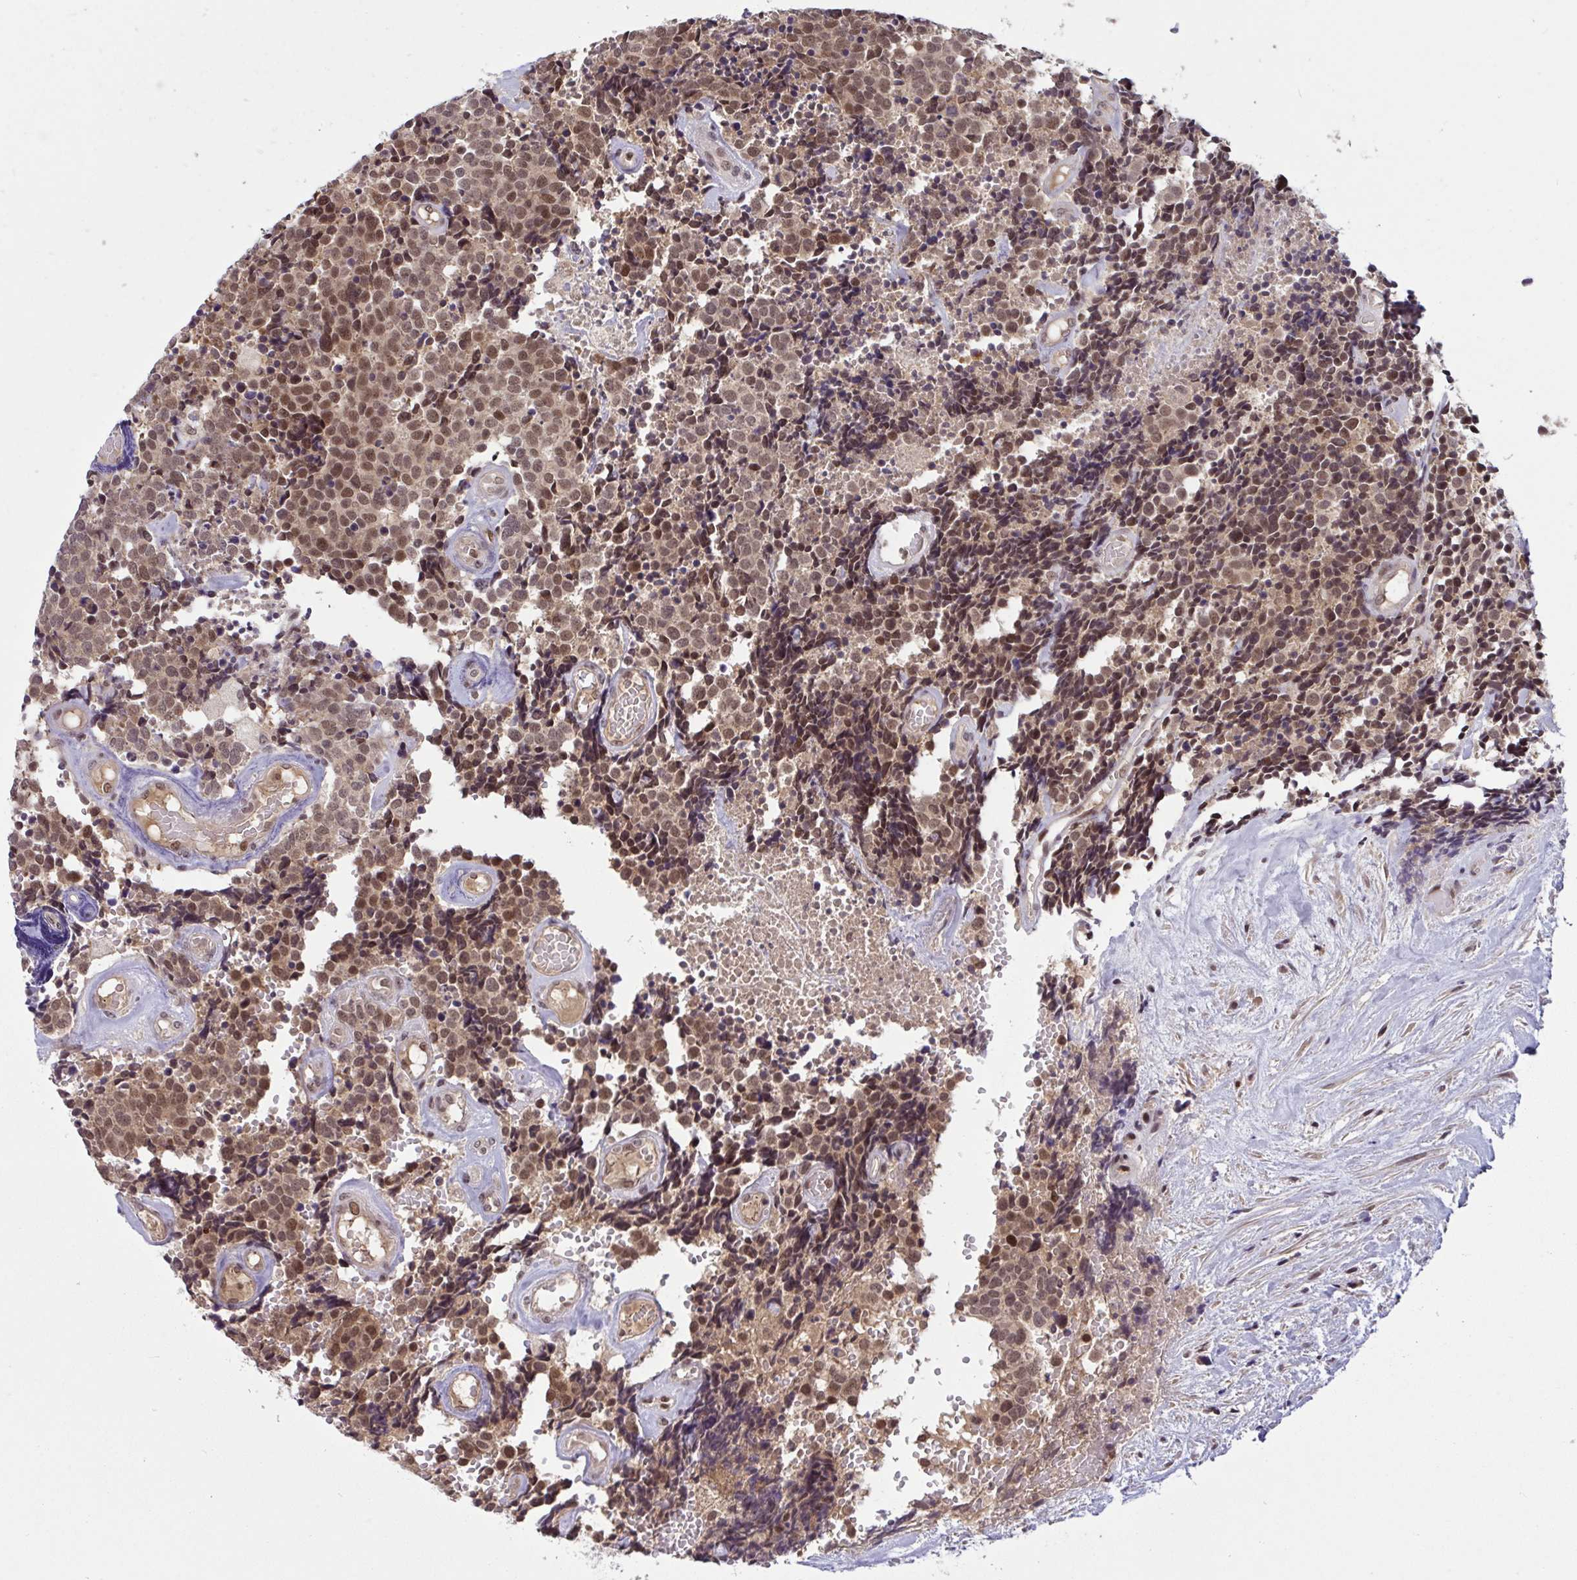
{"staining": {"intensity": "moderate", "quantity": ">75%", "location": "cytoplasmic/membranous,nuclear"}, "tissue": "carcinoid", "cell_type": "Tumor cells", "image_type": "cancer", "snomed": [{"axis": "morphology", "description": "Carcinoid, malignant, NOS"}, {"axis": "topography", "description": "Skin"}], "caption": "A medium amount of moderate cytoplasmic/membranous and nuclear positivity is appreciated in about >75% of tumor cells in carcinoid (malignant) tissue.", "gene": "KLF2", "patient": {"sex": "female", "age": 79}}